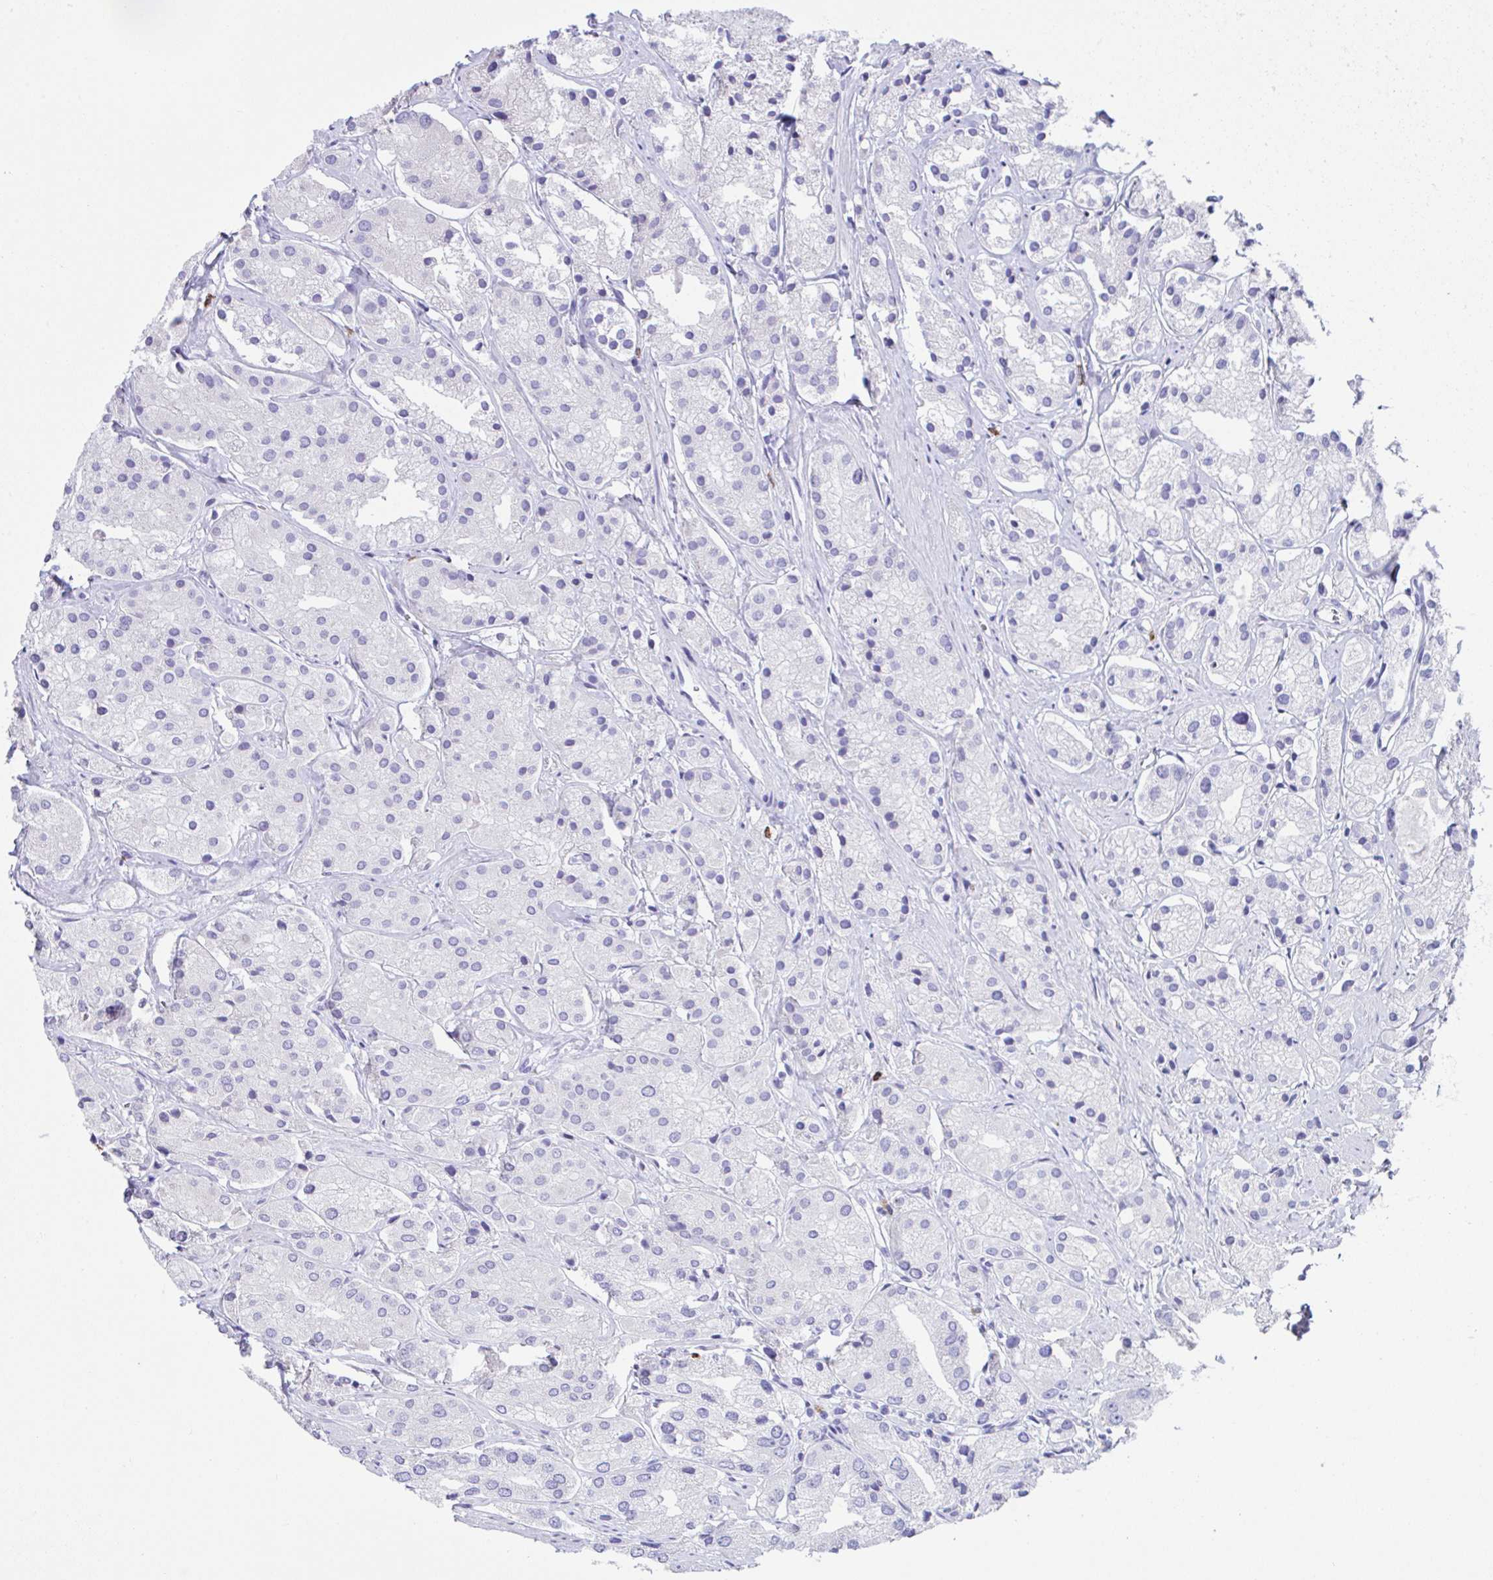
{"staining": {"intensity": "negative", "quantity": "none", "location": "none"}, "tissue": "prostate cancer", "cell_type": "Tumor cells", "image_type": "cancer", "snomed": [{"axis": "morphology", "description": "Adenocarcinoma, Low grade"}, {"axis": "topography", "description": "Prostate"}], "caption": "IHC of human prostate cancer (low-grade adenocarcinoma) displays no positivity in tumor cells.", "gene": "HACD4", "patient": {"sex": "male", "age": 69}}